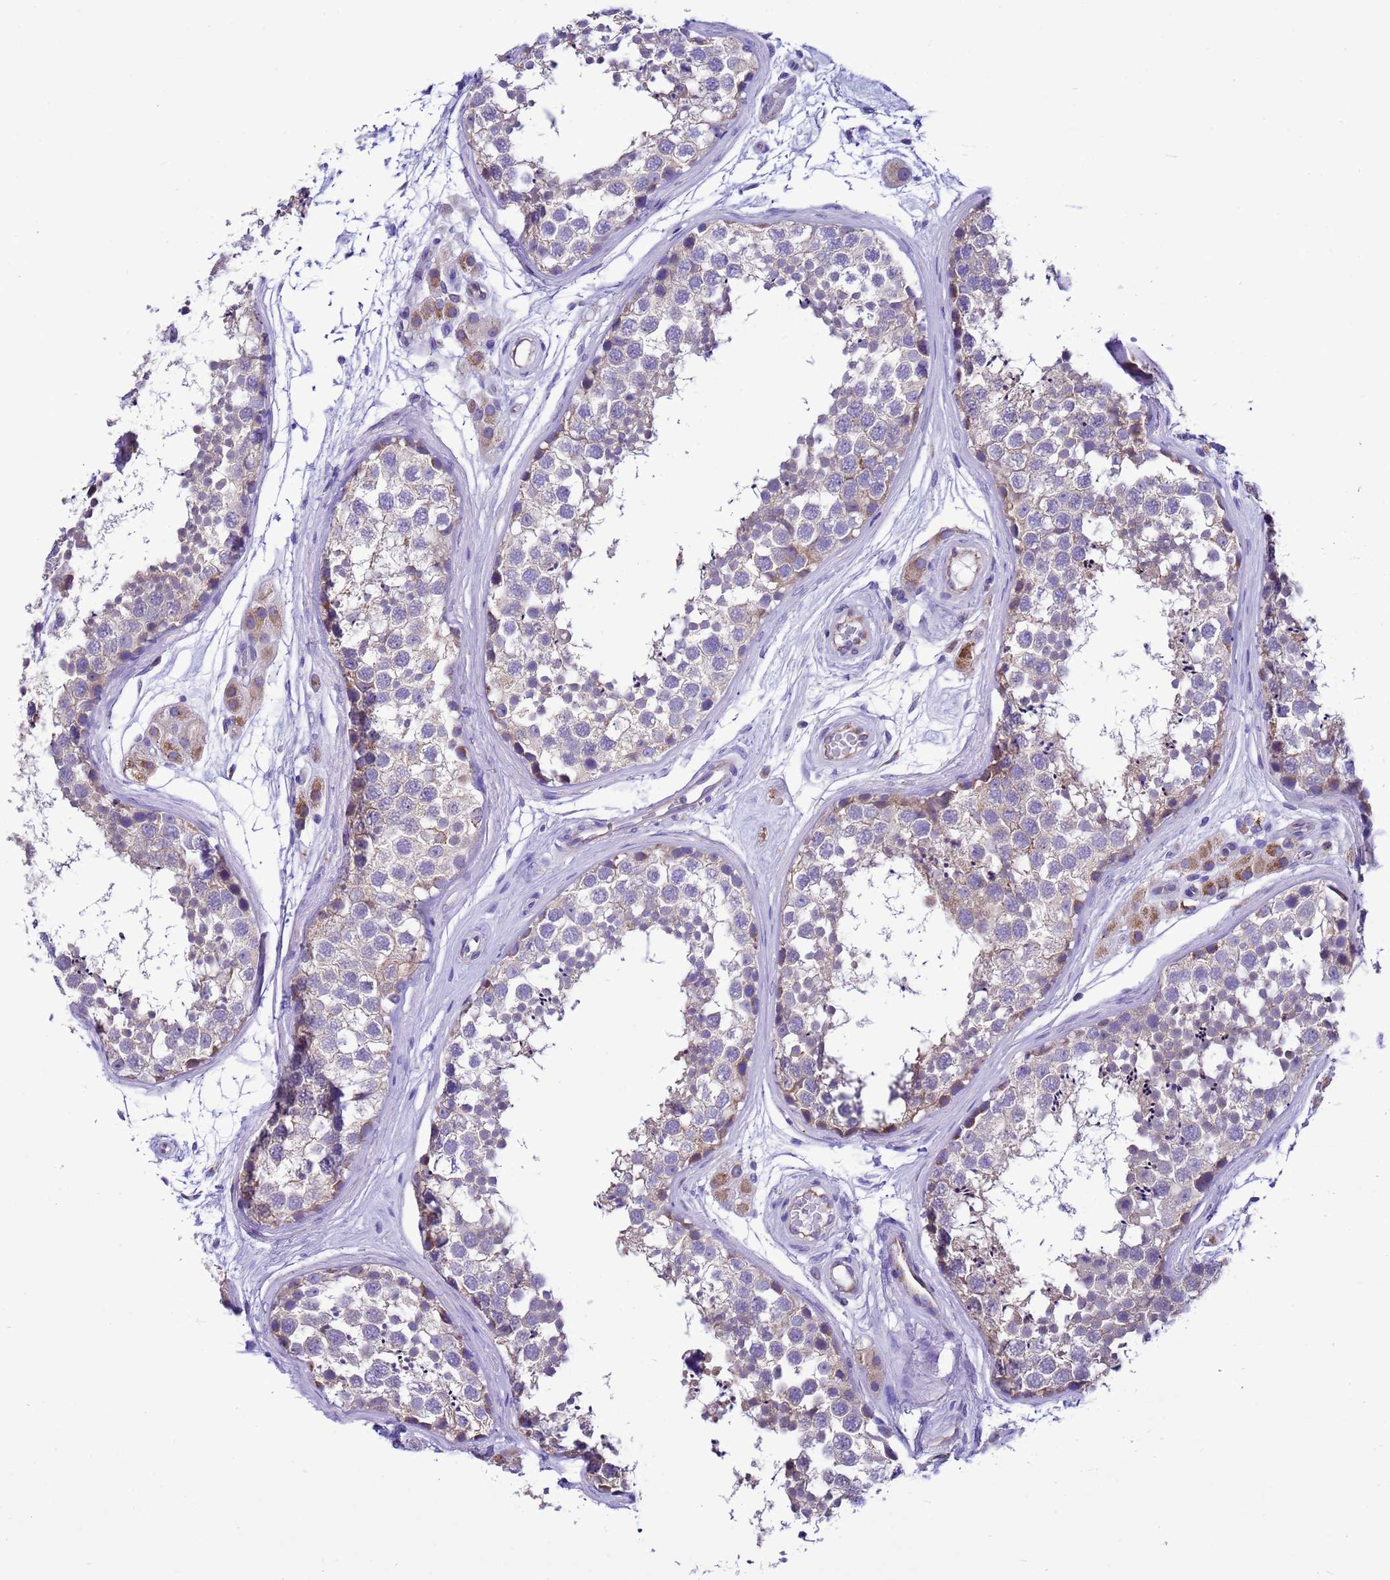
{"staining": {"intensity": "weak", "quantity": "<25%", "location": "cytoplasmic/membranous"}, "tissue": "testis", "cell_type": "Cells in seminiferous ducts", "image_type": "normal", "snomed": [{"axis": "morphology", "description": "Normal tissue, NOS"}, {"axis": "topography", "description": "Testis"}], "caption": "IHC of unremarkable human testis exhibits no staining in cells in seminiferous ducts.", "gene": "CCDC191", "patient": {"sex": "male", "age": 56}}